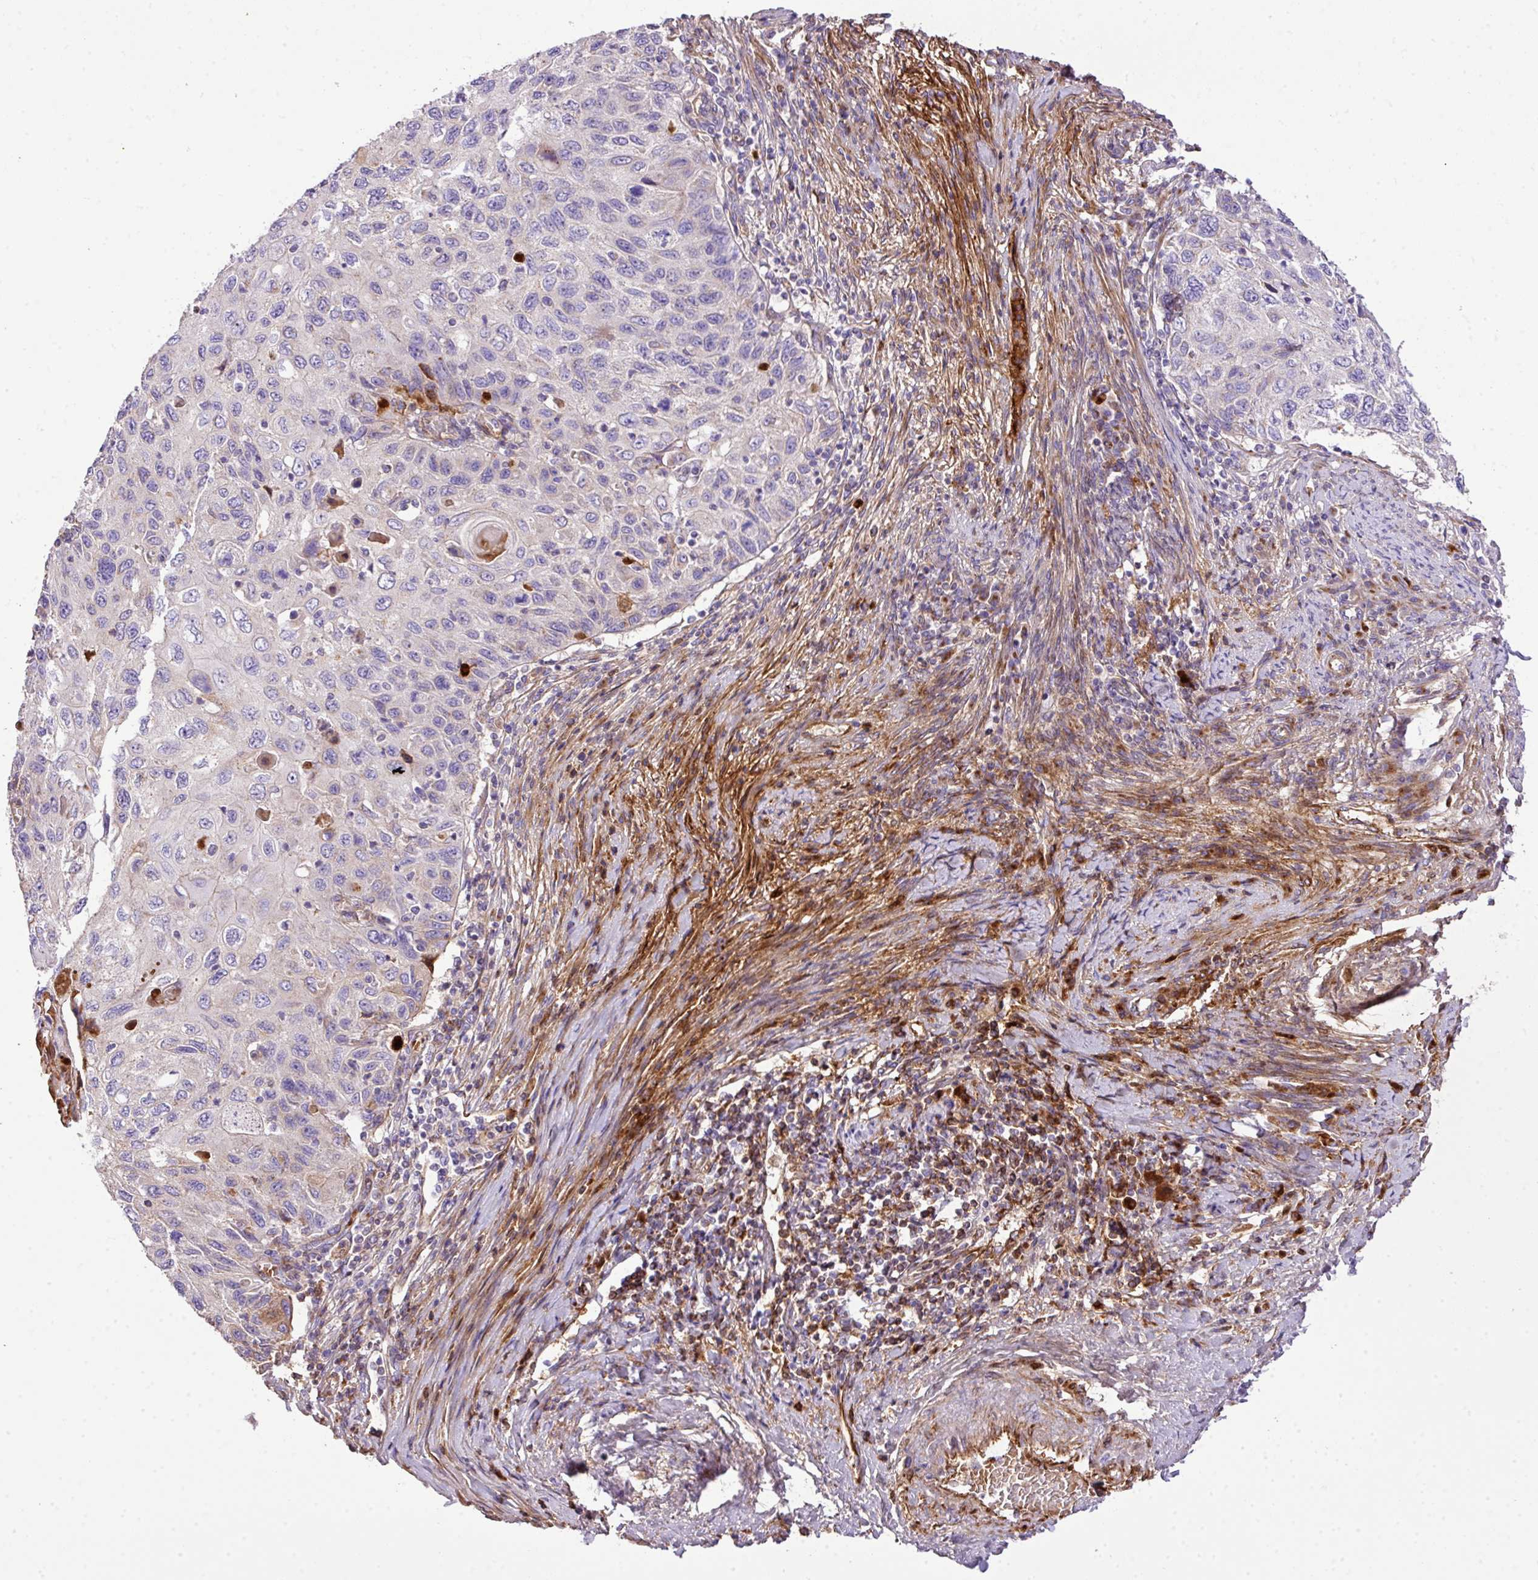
{"staining": {"intensity": "weak", "quantity": "<25%", "location": "cytoplasmic/membranous"}, "tissue": "cervical cancer", "cell_type": "Tumor cells", "image_type": "cancer", "snomed": [{"axis": "morphology", "description": "Squamous cell carcinoma, NOS"}, {"axis": "topography", "description": "Cervix"}], "caption": "The photomicrograph exhibits no significant expression in tumor cells of cervical cancer.", "gene": "CTXN2", "patient": {"sex": "female", "age": 70}}